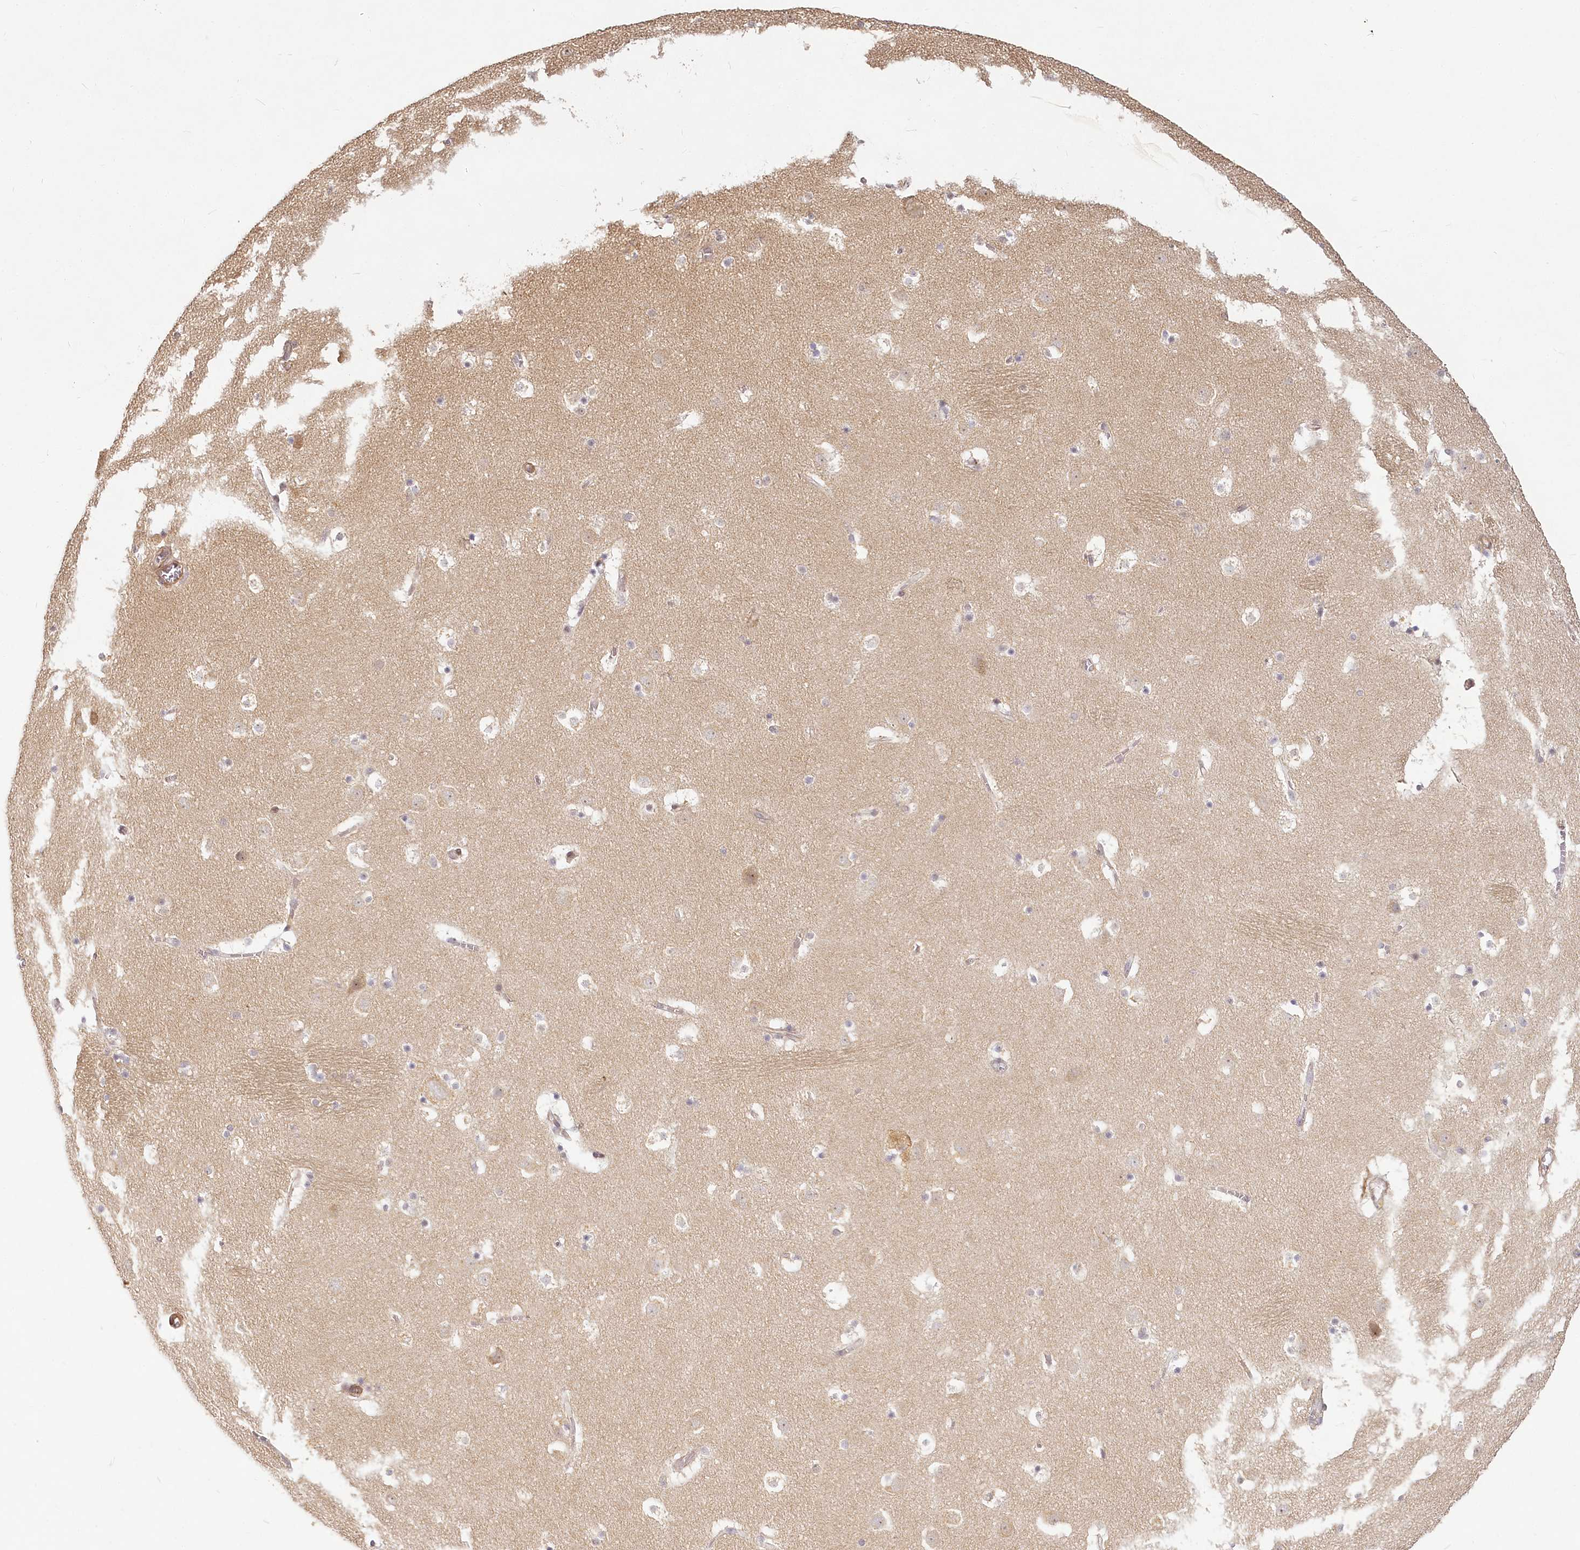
{"staining": {"intensity": "negative", "quantity": "none", "location": "none"}, "tissue": "caudate", "cell_type": "Glial cells", "image_type": "normal", "snomed": [{"axis": "morphology", "description": "Normal tissue, NOS"}, {"axis": "topography", "description": "Lateral ventricle wall"}], "caption": "Immunohistochemistry of normal caudate demonstrates no staining in glial cells.", "gene": "EXOSC7", "patient": {"sex": "male", "age": 45}}